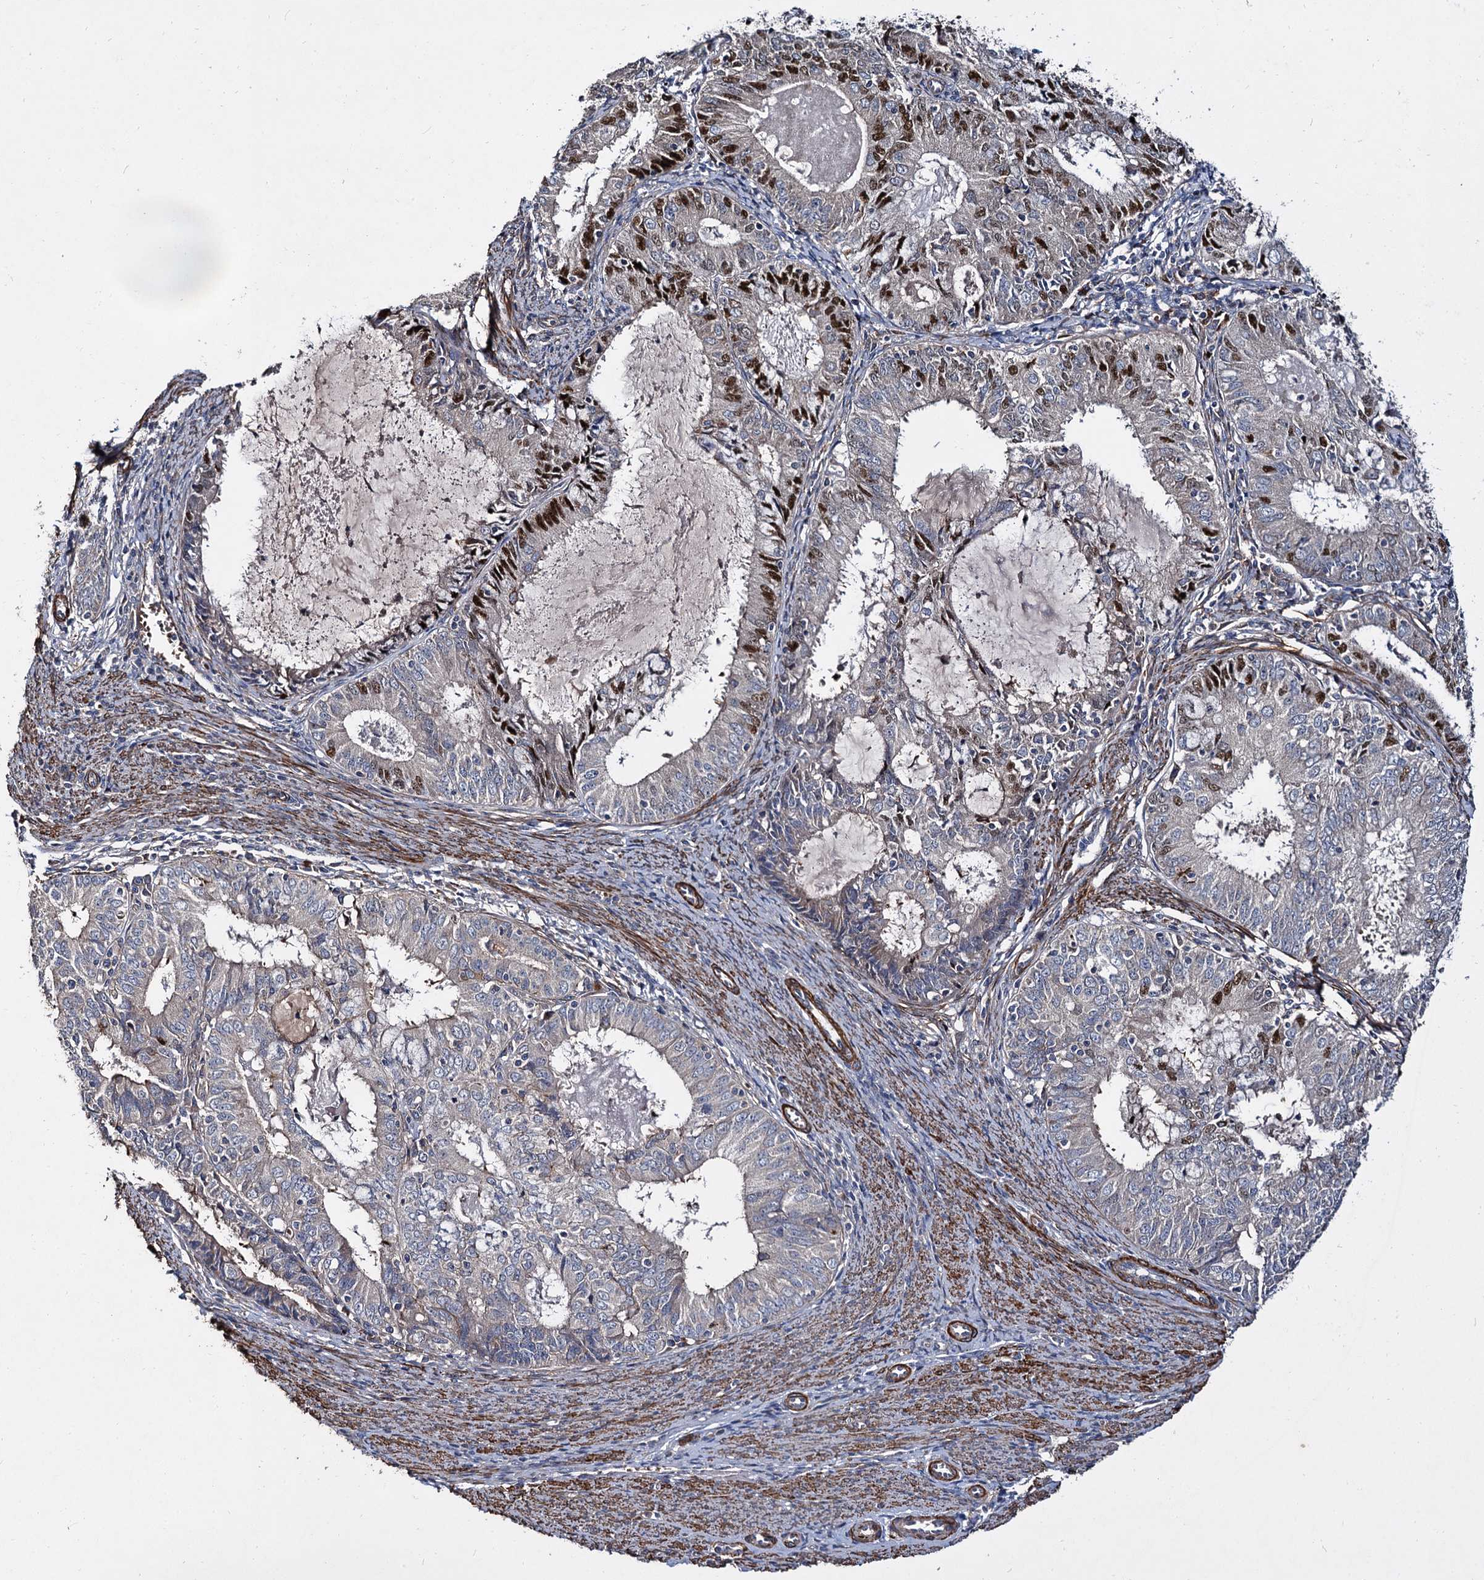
{"staining": {"intensity": "strong", "quantity": "25%-75%", "location": "nuclear"}, "tissue": "endometrial cancer", "cell_type": "Tumor cells", "image_type": "cancer", "snomed": [{"axis": "morphology", "description": "Adenocarcinoma, NOS"}, {"axis": "topography", "description": "Endometrium"}], "caption": "Strong nuclear staining is present in approximately 25%-75% of tumor cells in endometrial cancer (adenocarcinoma).", "gene": "ISM2", "patient": {"sex": "female", "age": 57}}